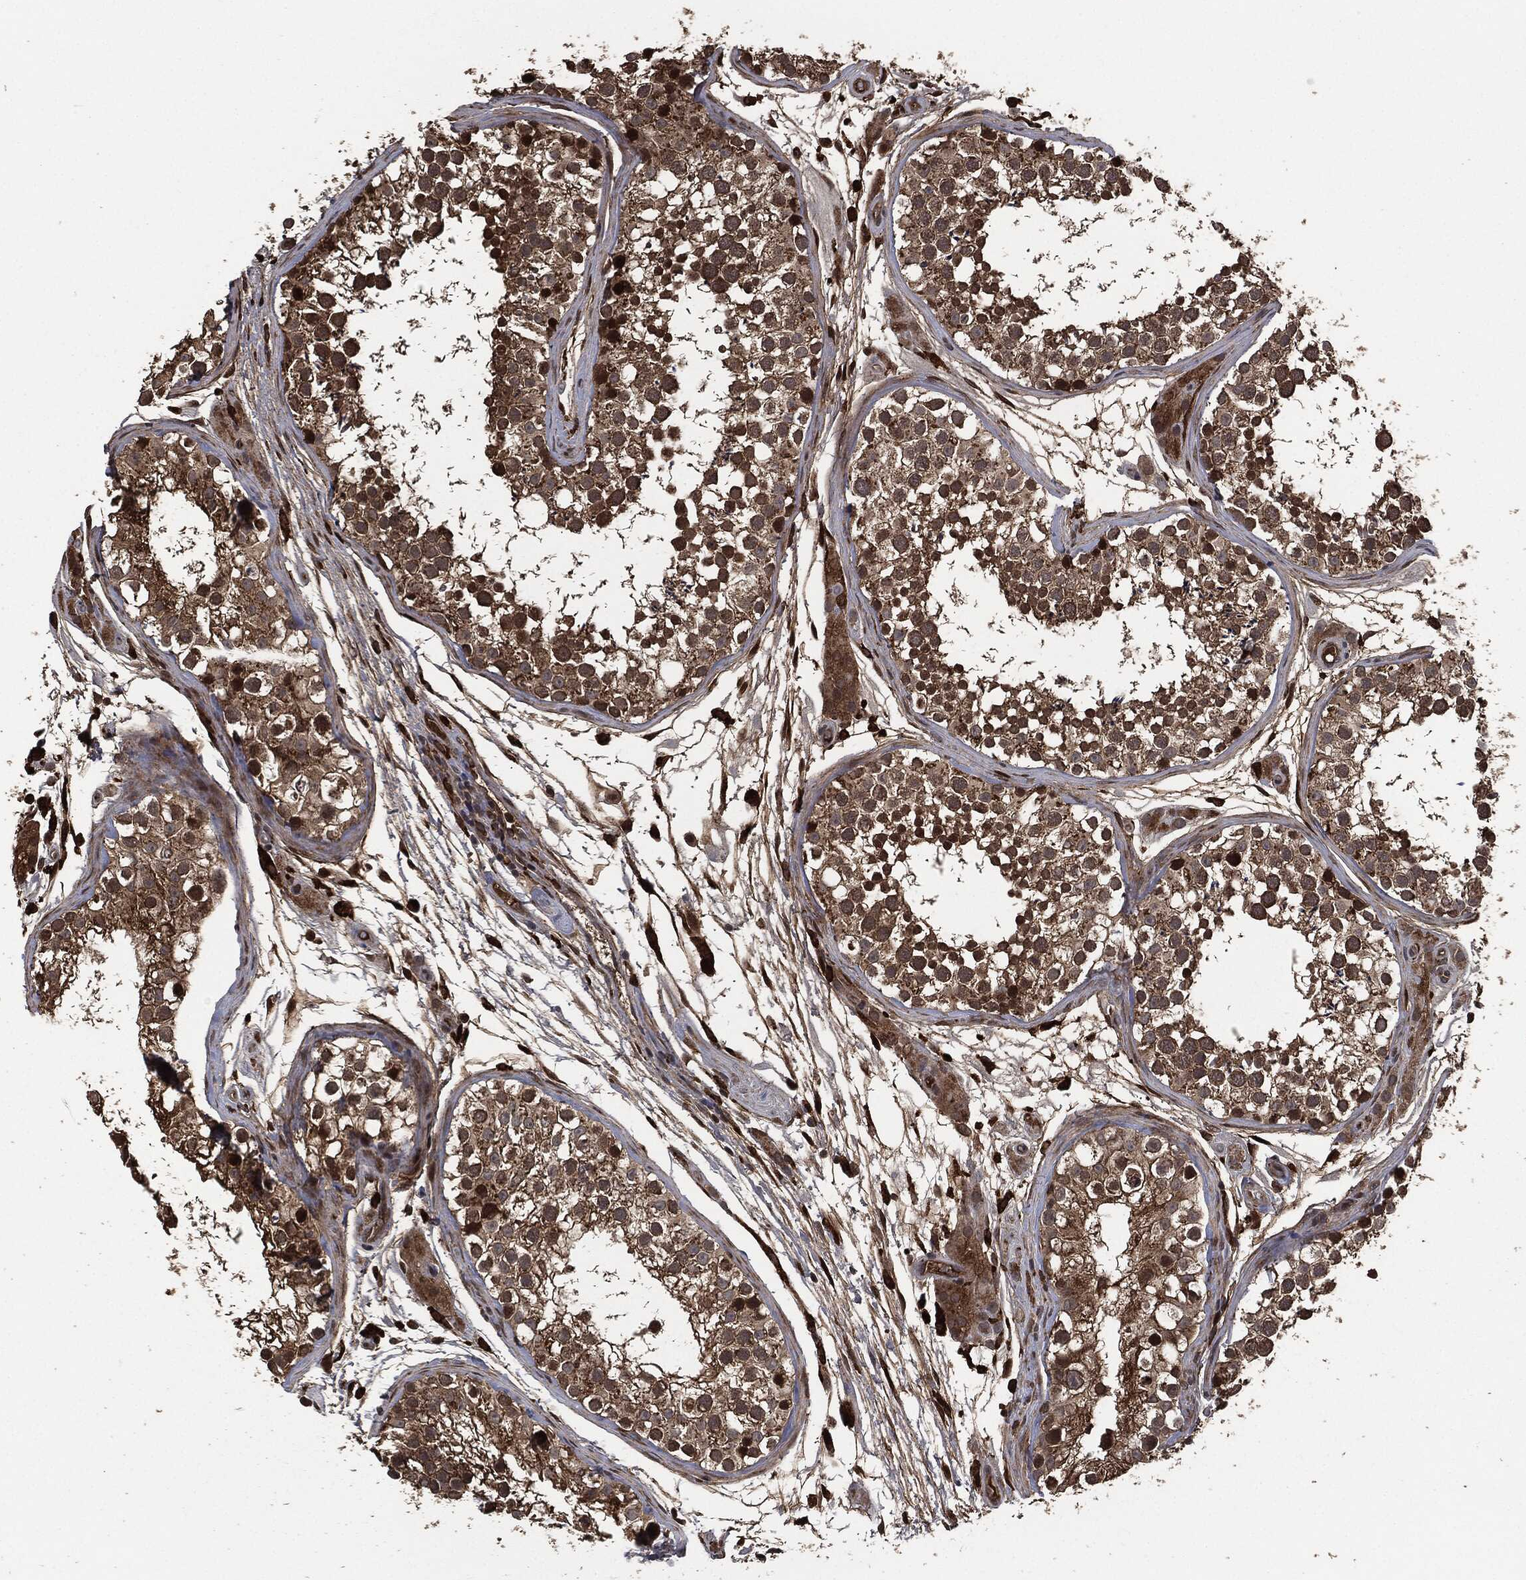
{"staining": {"intensity": "strong", "quantity": "25%-75%", "location": "cytoplasmic/membranous"}, "tissue": "testis", "cell_type": "Cells in seminiferous ducts", "image_type": "normal", "snomed": [{"axis": "morphology", "description": "Normal tissue, NOS"}, {"axis": "topography", "description": "Testis"}], "caption": "Strong cytoplasmic/membranous protein staining is seen in approximately 25%-75% of cells in seminiferous ducts in testis.", "gene": "CRABP2", "patient": {"sex": "male", "age": 31}}